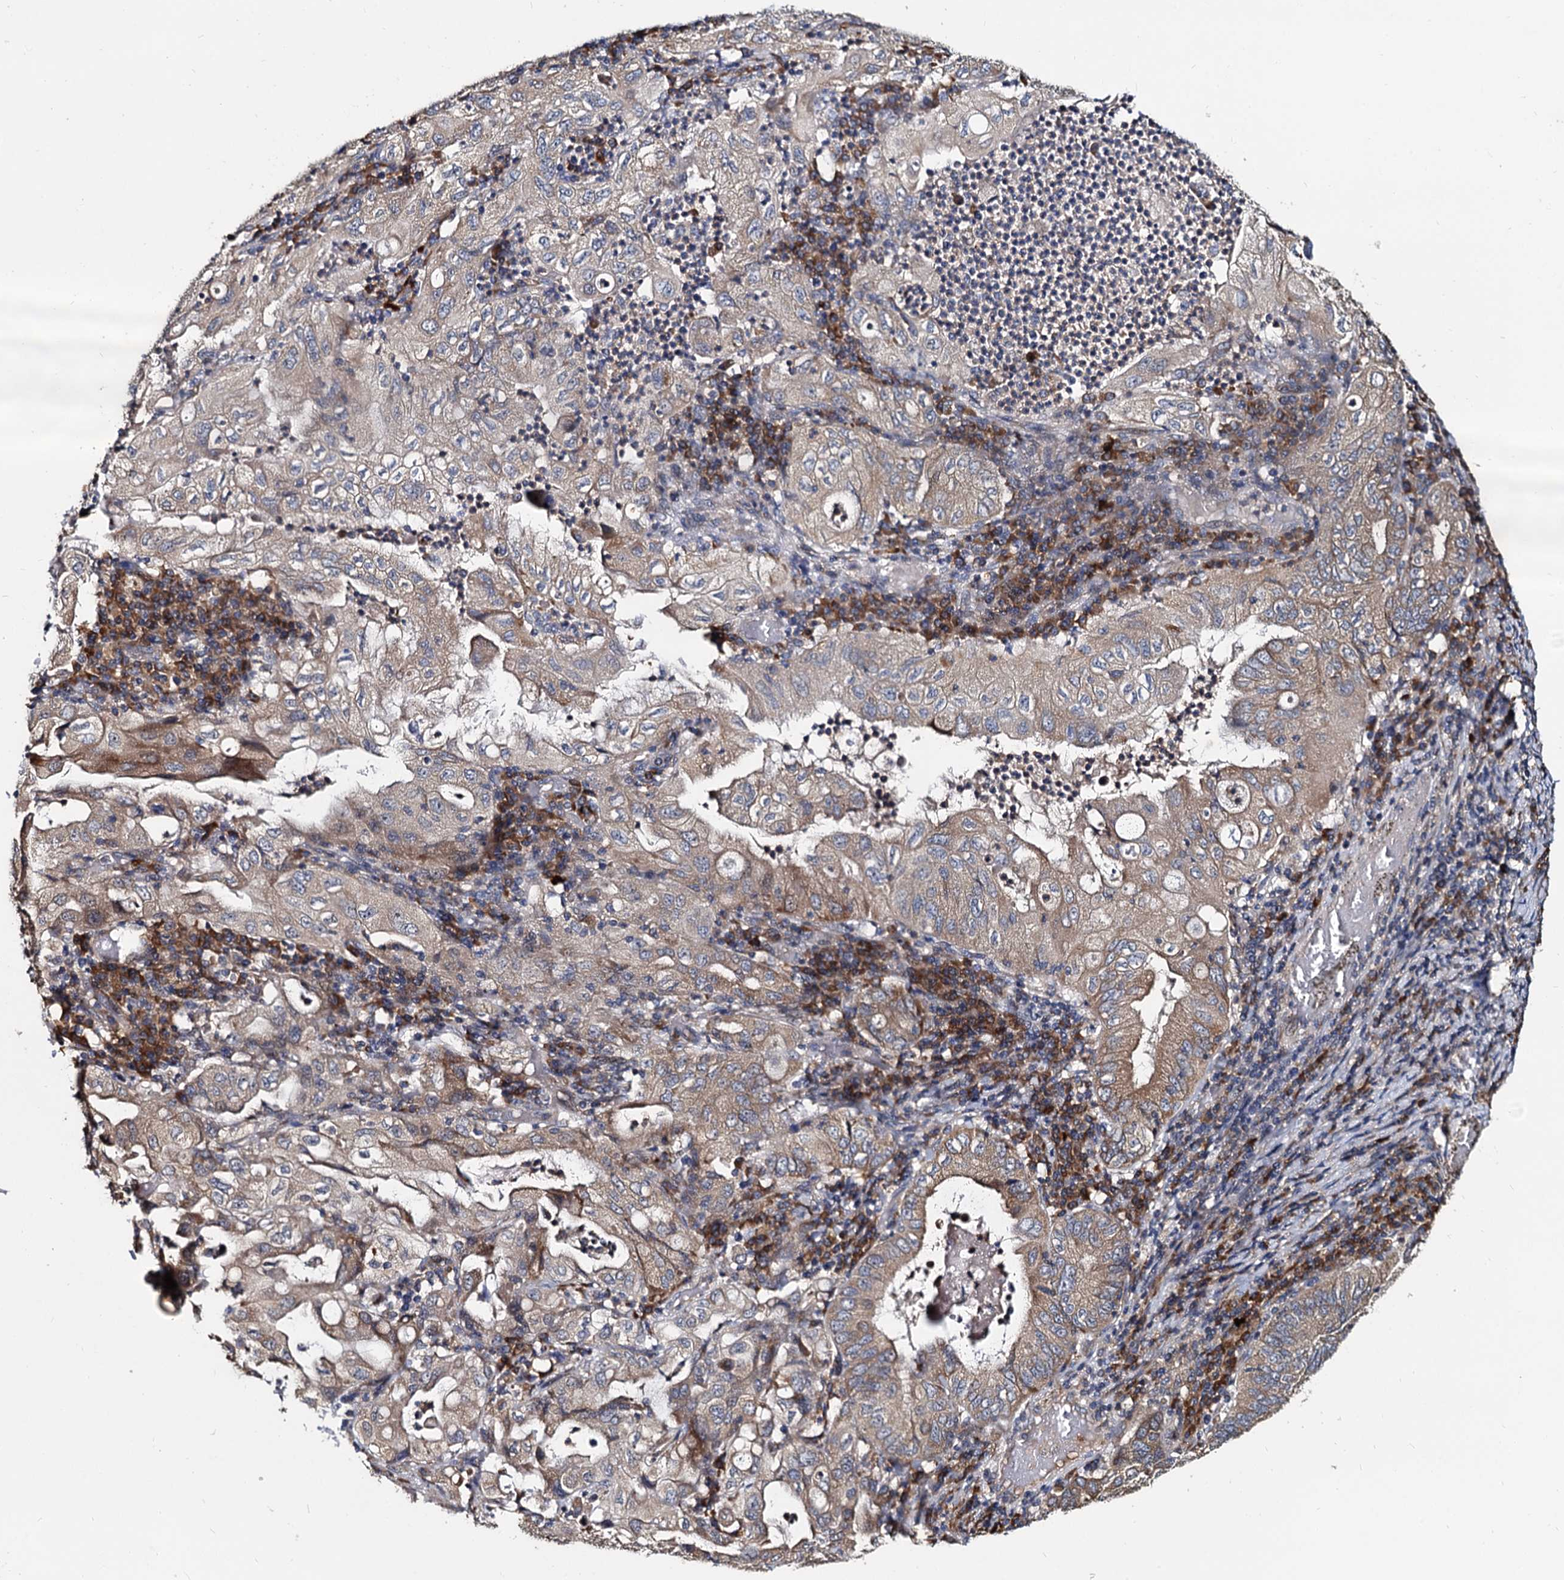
{"staining": {"intensity": "weak", "quantity": "25%-75%", "location": "cytoplasmic/membranous"}, "tissue": "stomach cancer", "cell_type": "Tumor cells", "image_type": "cancer", "snomed": [{"axis": "morphology", "description": "Normal tissue, NOS"}, {"axis": "morphology", "description": "Adenocarcinoma, NOS"}, {"axis": "topography", "description": "Esophagus"}, {"axis": "topography", "description": "Stomach, upper"}, {"axis": "topography", "description": "Peripheral nerve tissue"}], "caption": "Weak cytoplasmic/membranous positivity for a protein is present in approximately 25%-75% of tumor cells of stomach adenocarcinoma using immunohistochemistry (IHC).", "gene": "WWC3", "patient": {"sex": "male", "age": 62}}